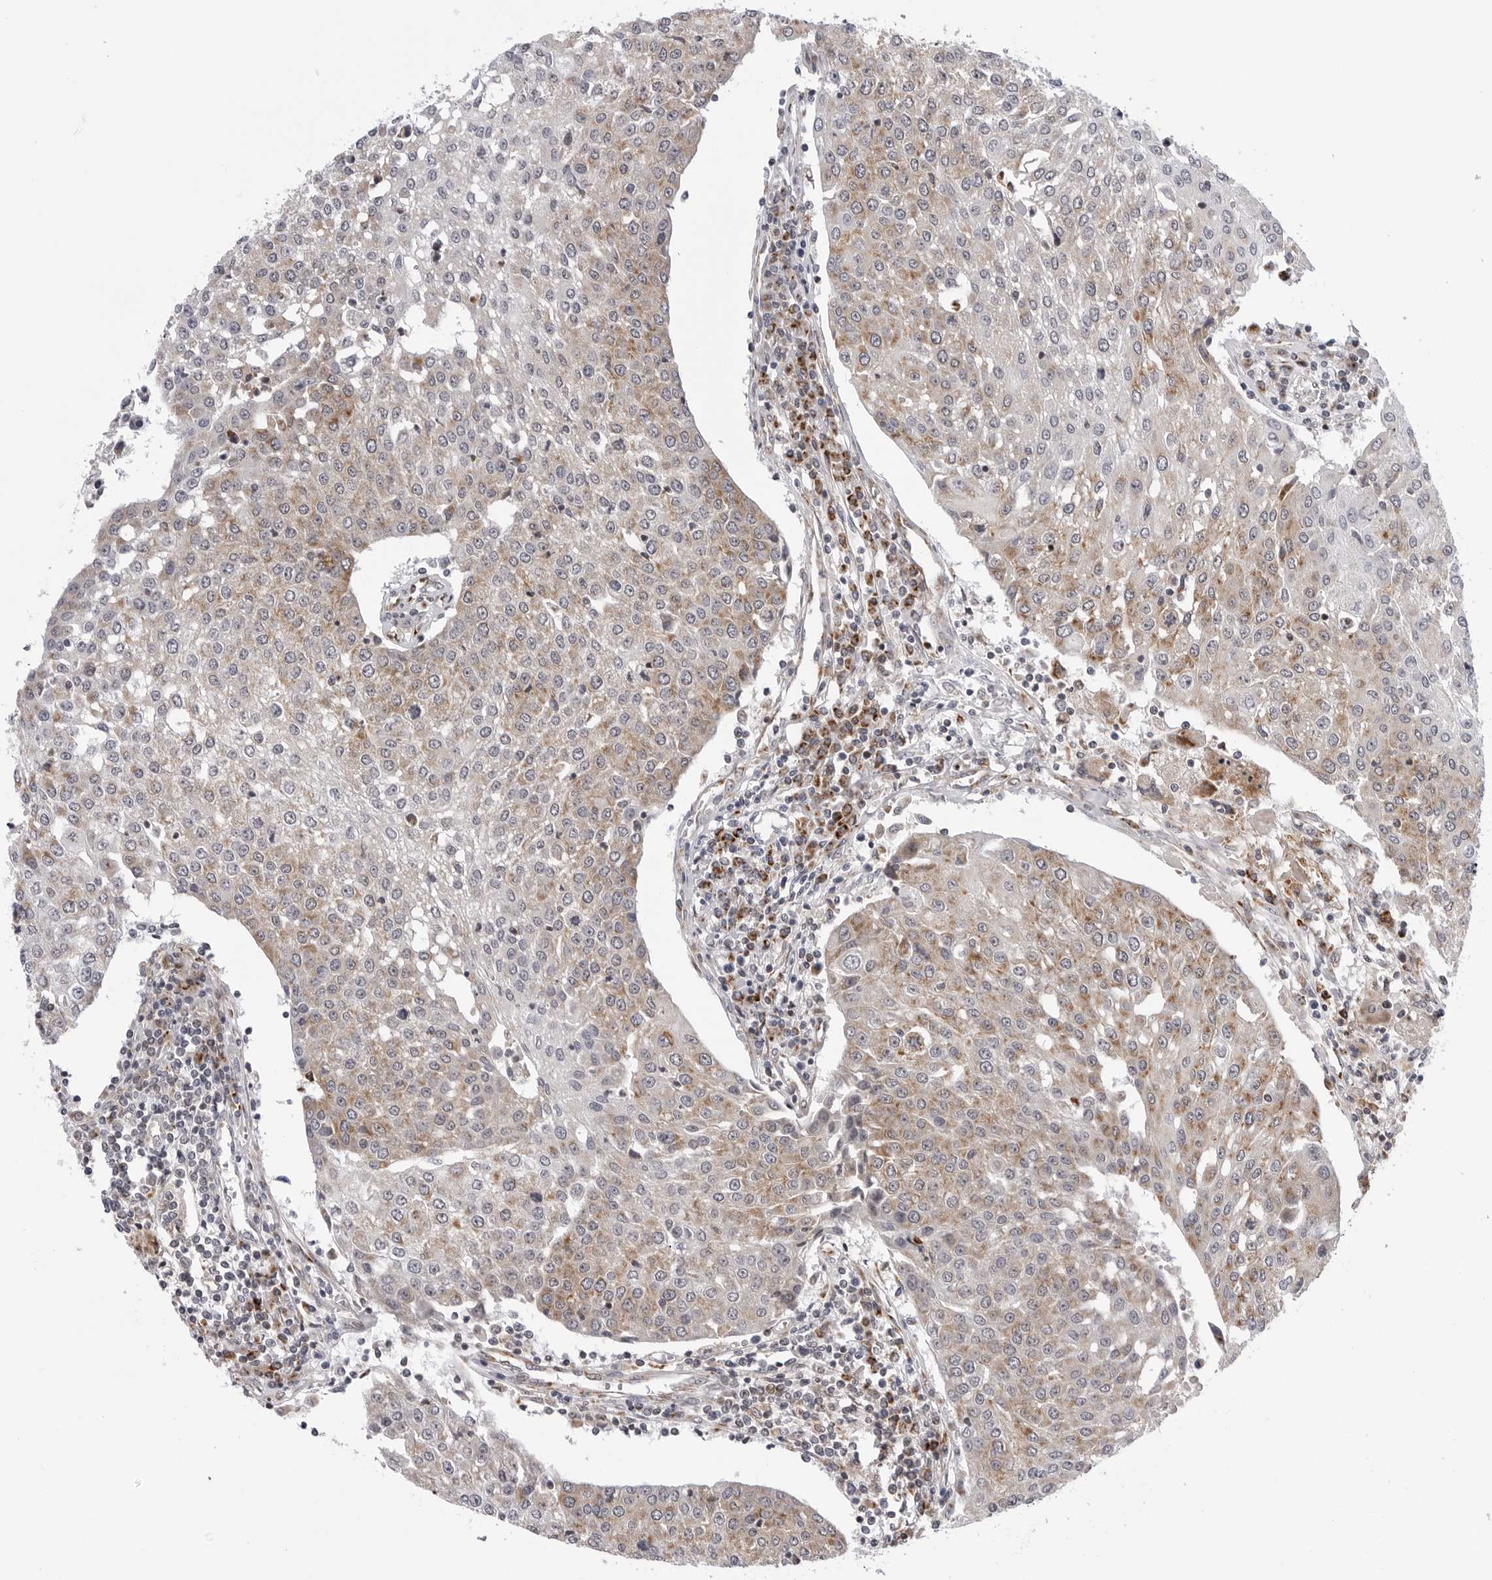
{"staining": {"intensity": "moderate", "quantity": "25%-75%", "location": "cytoplasmic/membranous"}, "tissue": "urothelial cancer", "cell_type": "Tumor cells", "image_type": "cancer", "snomed": [{"axis": "morphology", "description": "Urothelial carcinoma, High grade"}, {"axis": "topography", "description": "Urinary bladder"}], "caption": "Moderate cytoplasmic/membranous positivity for a protein is appreciated in approximately 25%-75% of tumor cells of urothelial cancer using immunohistochemistry.", "gene": "CDK20", "patient": {"sex": "female", "age": 85}}